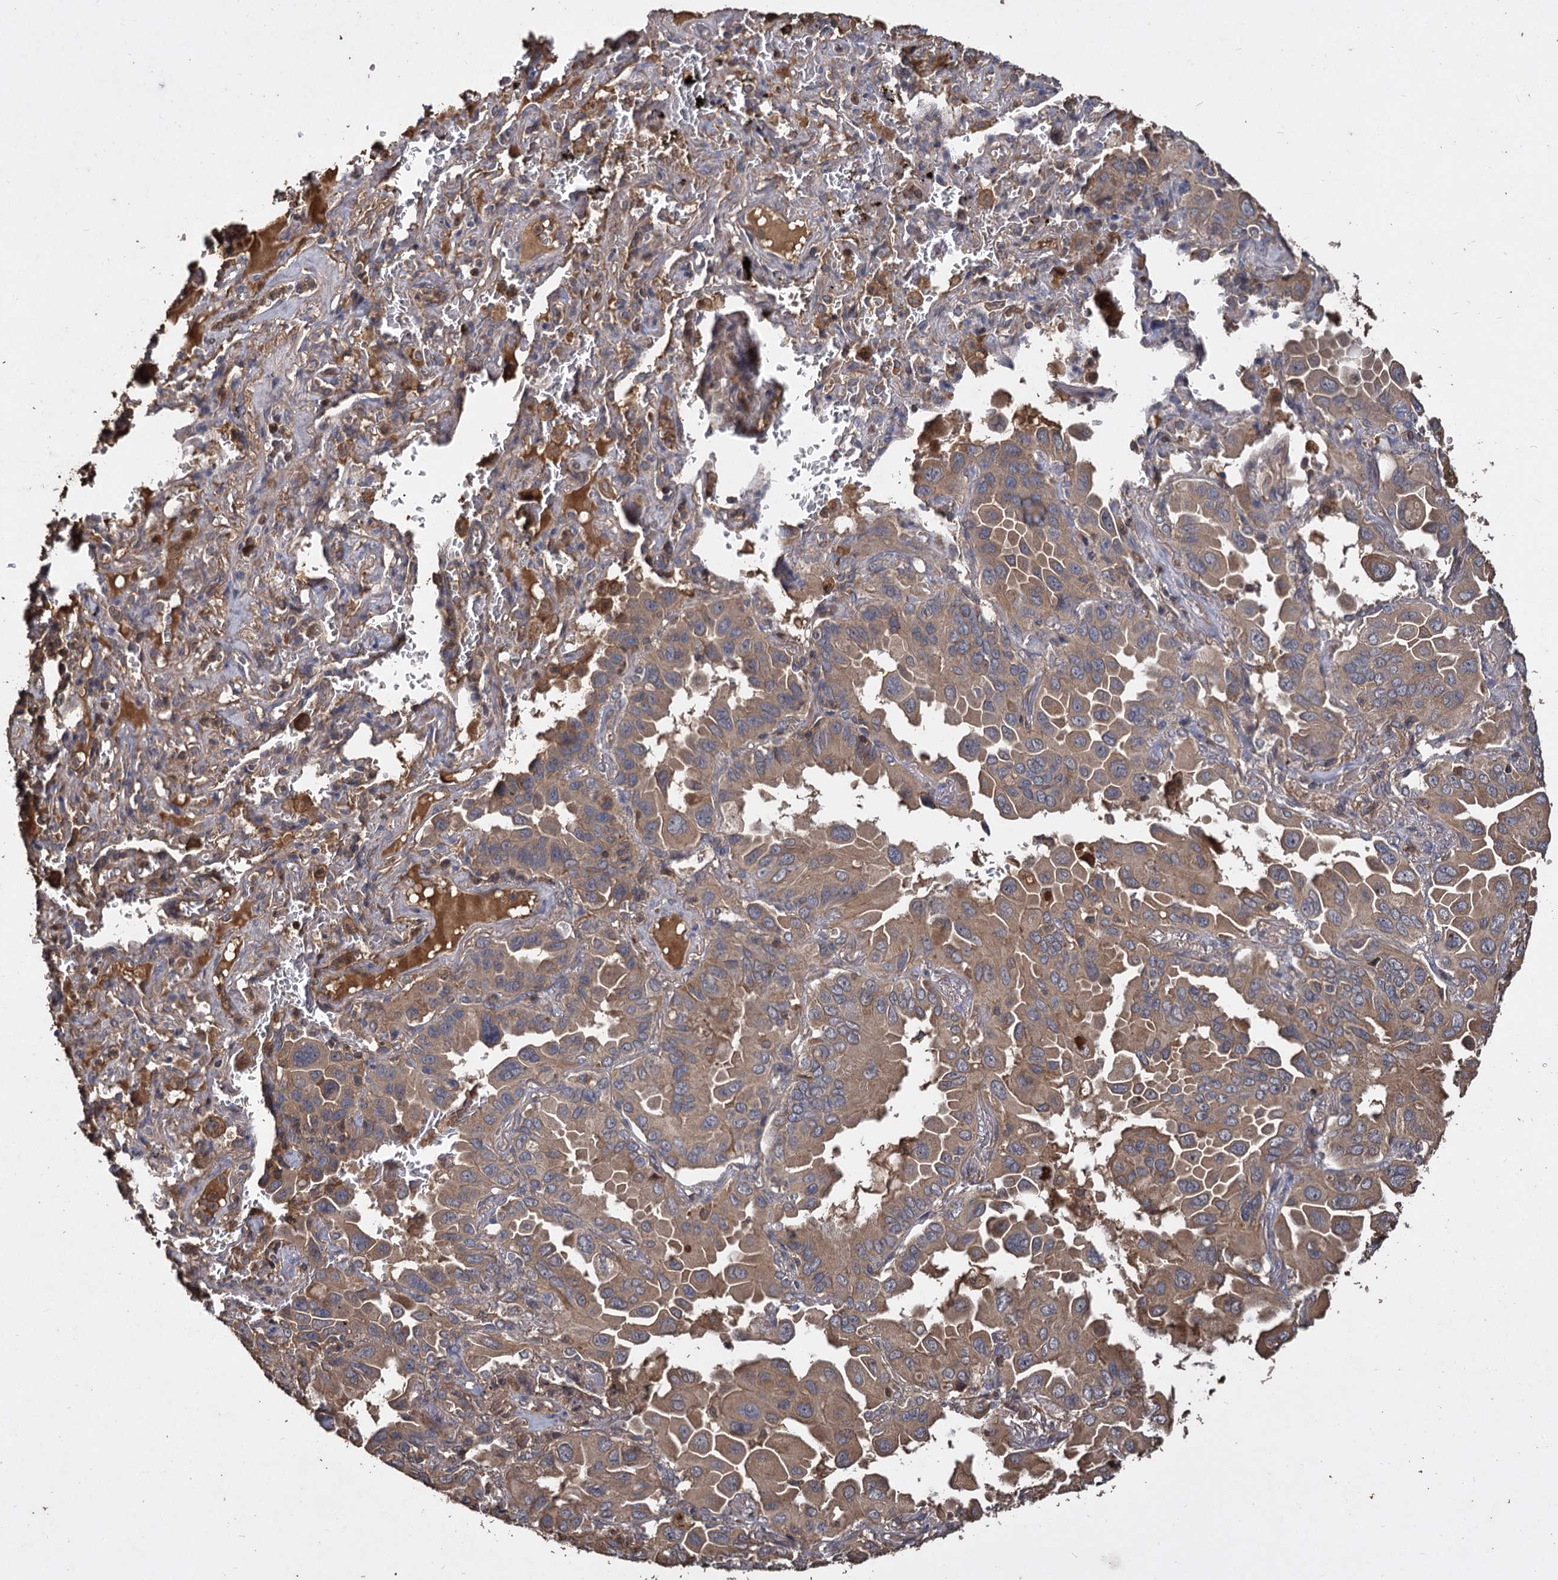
{"staining": {"intensity": "moderate", "quantity": ">75%", "location": "cytoplasmic/membranous"}, "tissue": "lung cancer", "cell_type": "Tumor cells", "image_type": "cancer", "snomed": [{"axis": "morphology", "description": "Adenocarcinoma, NOS"}, {"axis": "topography", "description": "Lung"}], "caption": "A medium amount of moderate cytoplasmic/membranous positivity is present in approximately >75% of tumor cells in lung cancer tissue.", "gene": "GCLC", "patient": {"sex": "male", "age": 64}}